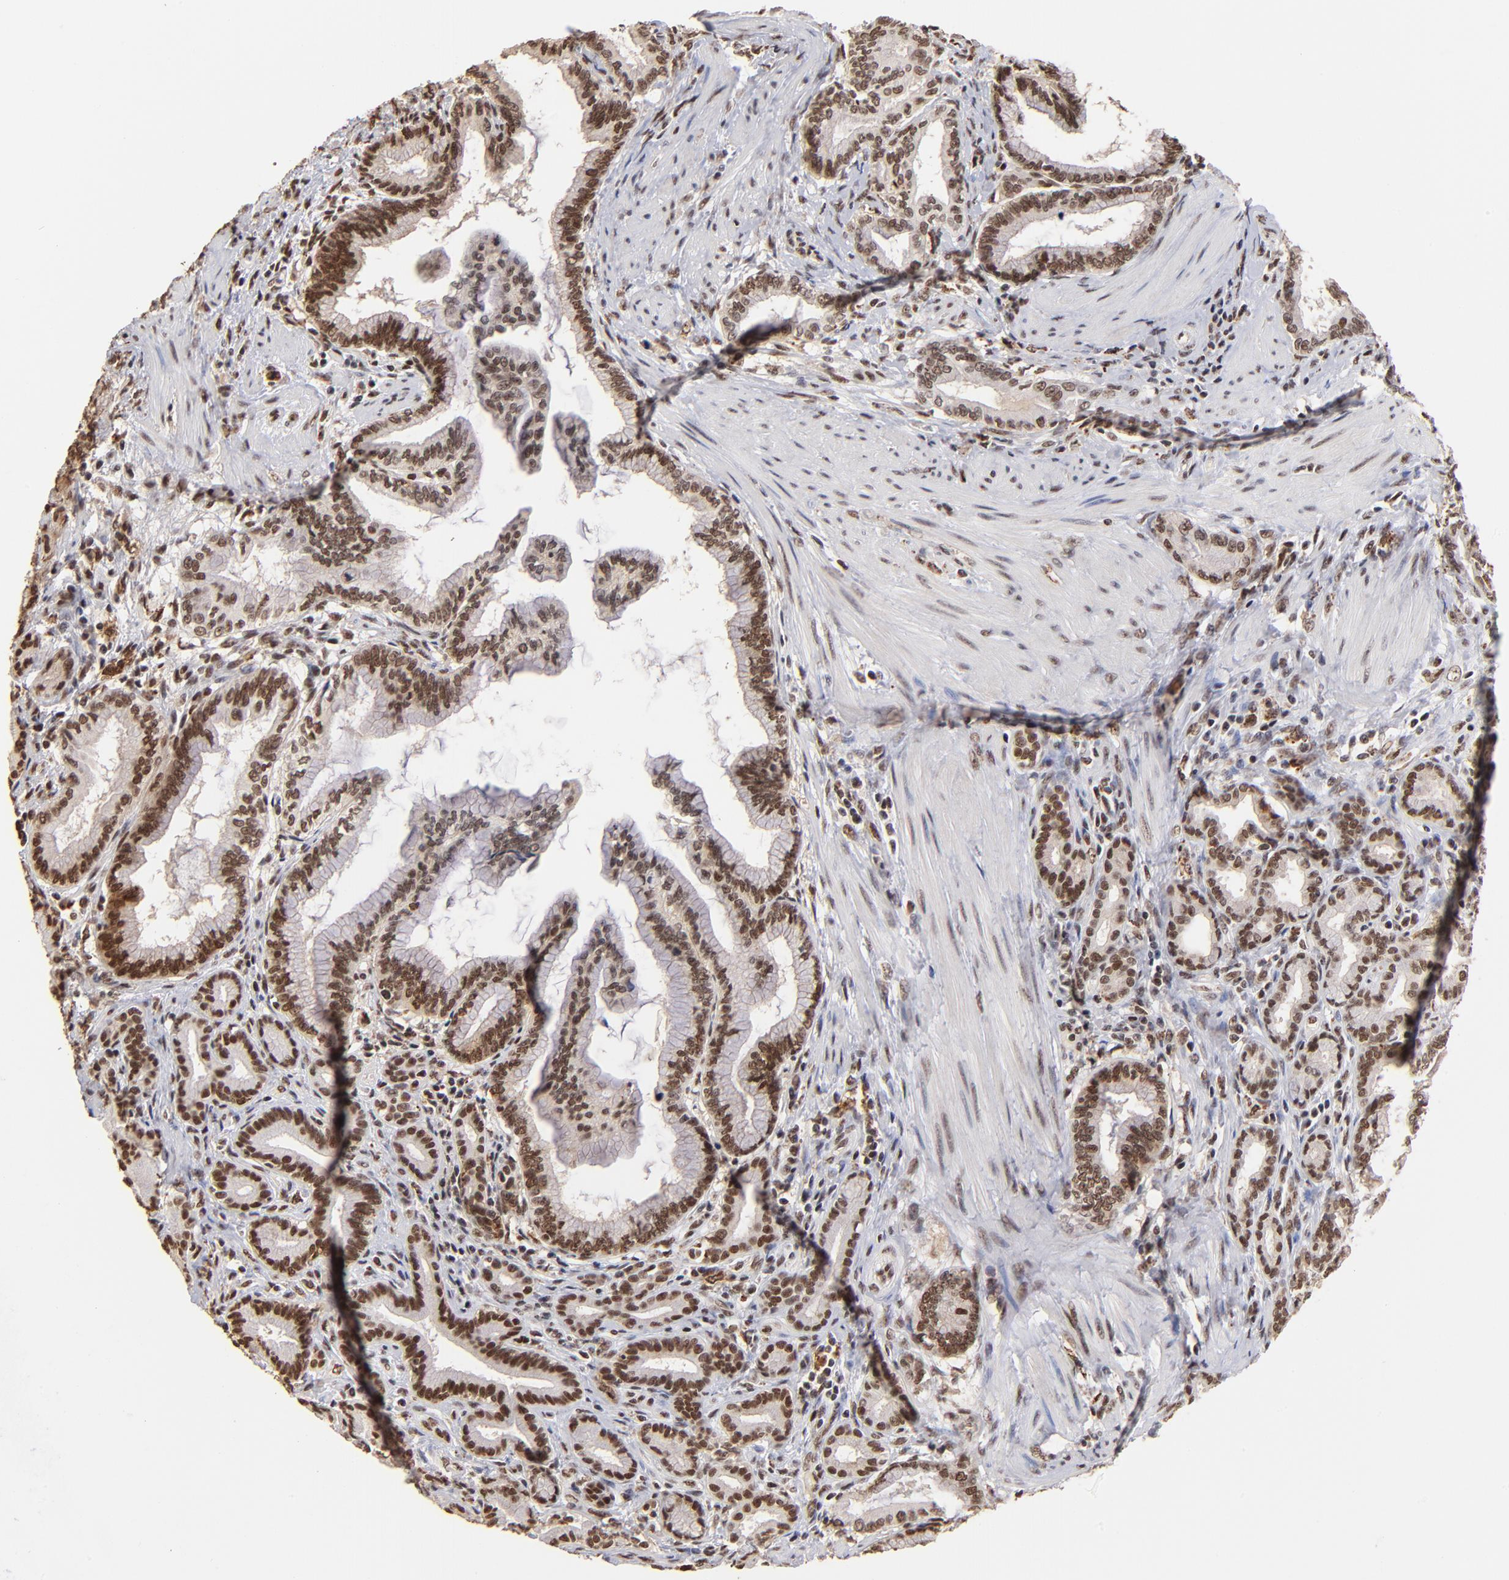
{"staining": {"intensity": "moderate", "quantity": ">75%", "location": "nuclear"}, "tissue": "pancreatic cancer", "cell_type": "Tumor cells", "image_type": "cancer", "snomed": [{"axis": "morphology", "description": "Adenocarcinoma, NOS"}, {"axis": "topography", "description": "Pancreas"}], "caption": "A high-resolution photomicrograph shows immunohistochemistry staining of adenocarcinoma (pancreatic), which demonstrates moderate nuclear staining in about >75% of tumor cells.", "gene": "ZNF146", "patient": {"sex": "female", "age": 64}}